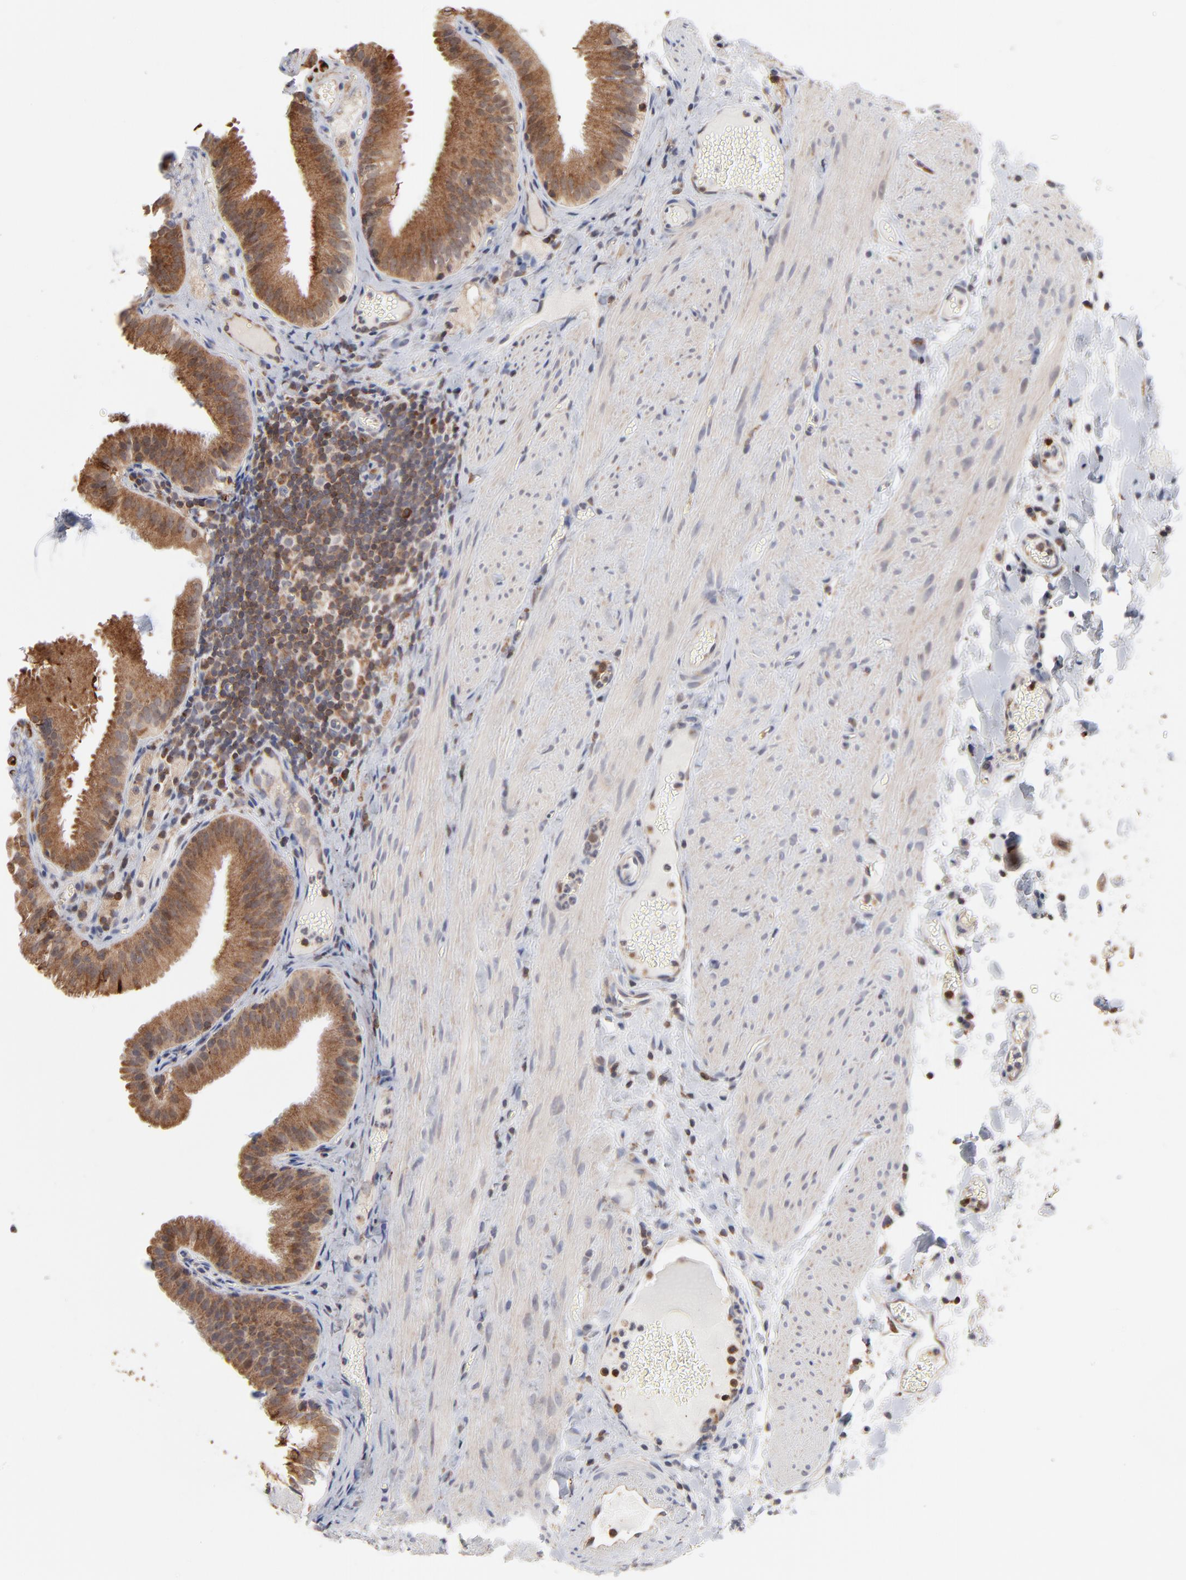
{"staining": {"intensity": "moderate", "quantity": ">75%", "location": "cytoplasmic/membranous"}, "tissue": "gallbladder", "cell_type": "Glandular cells", "image_type": "normal", "snomed": [{"axis": "morphology", "description": "Normal tissue, NOS"}, {"axis": "topography", "description": "Gallbladder"}], "caption": "The micrograph reveals immunohistochemical staining of unremarkable gallbladder. There is moderate cytoplasmic/membranous staining is appreciated in about >75% of glandular cells. The staining was performed using DAB (3,3'-diaminobenzidine), with brown indicating positive protein expression. Nuclei are stained blue with hematoxylin.", "gene": "RNF213", "patient": {"sex": "female", "age": 24}}